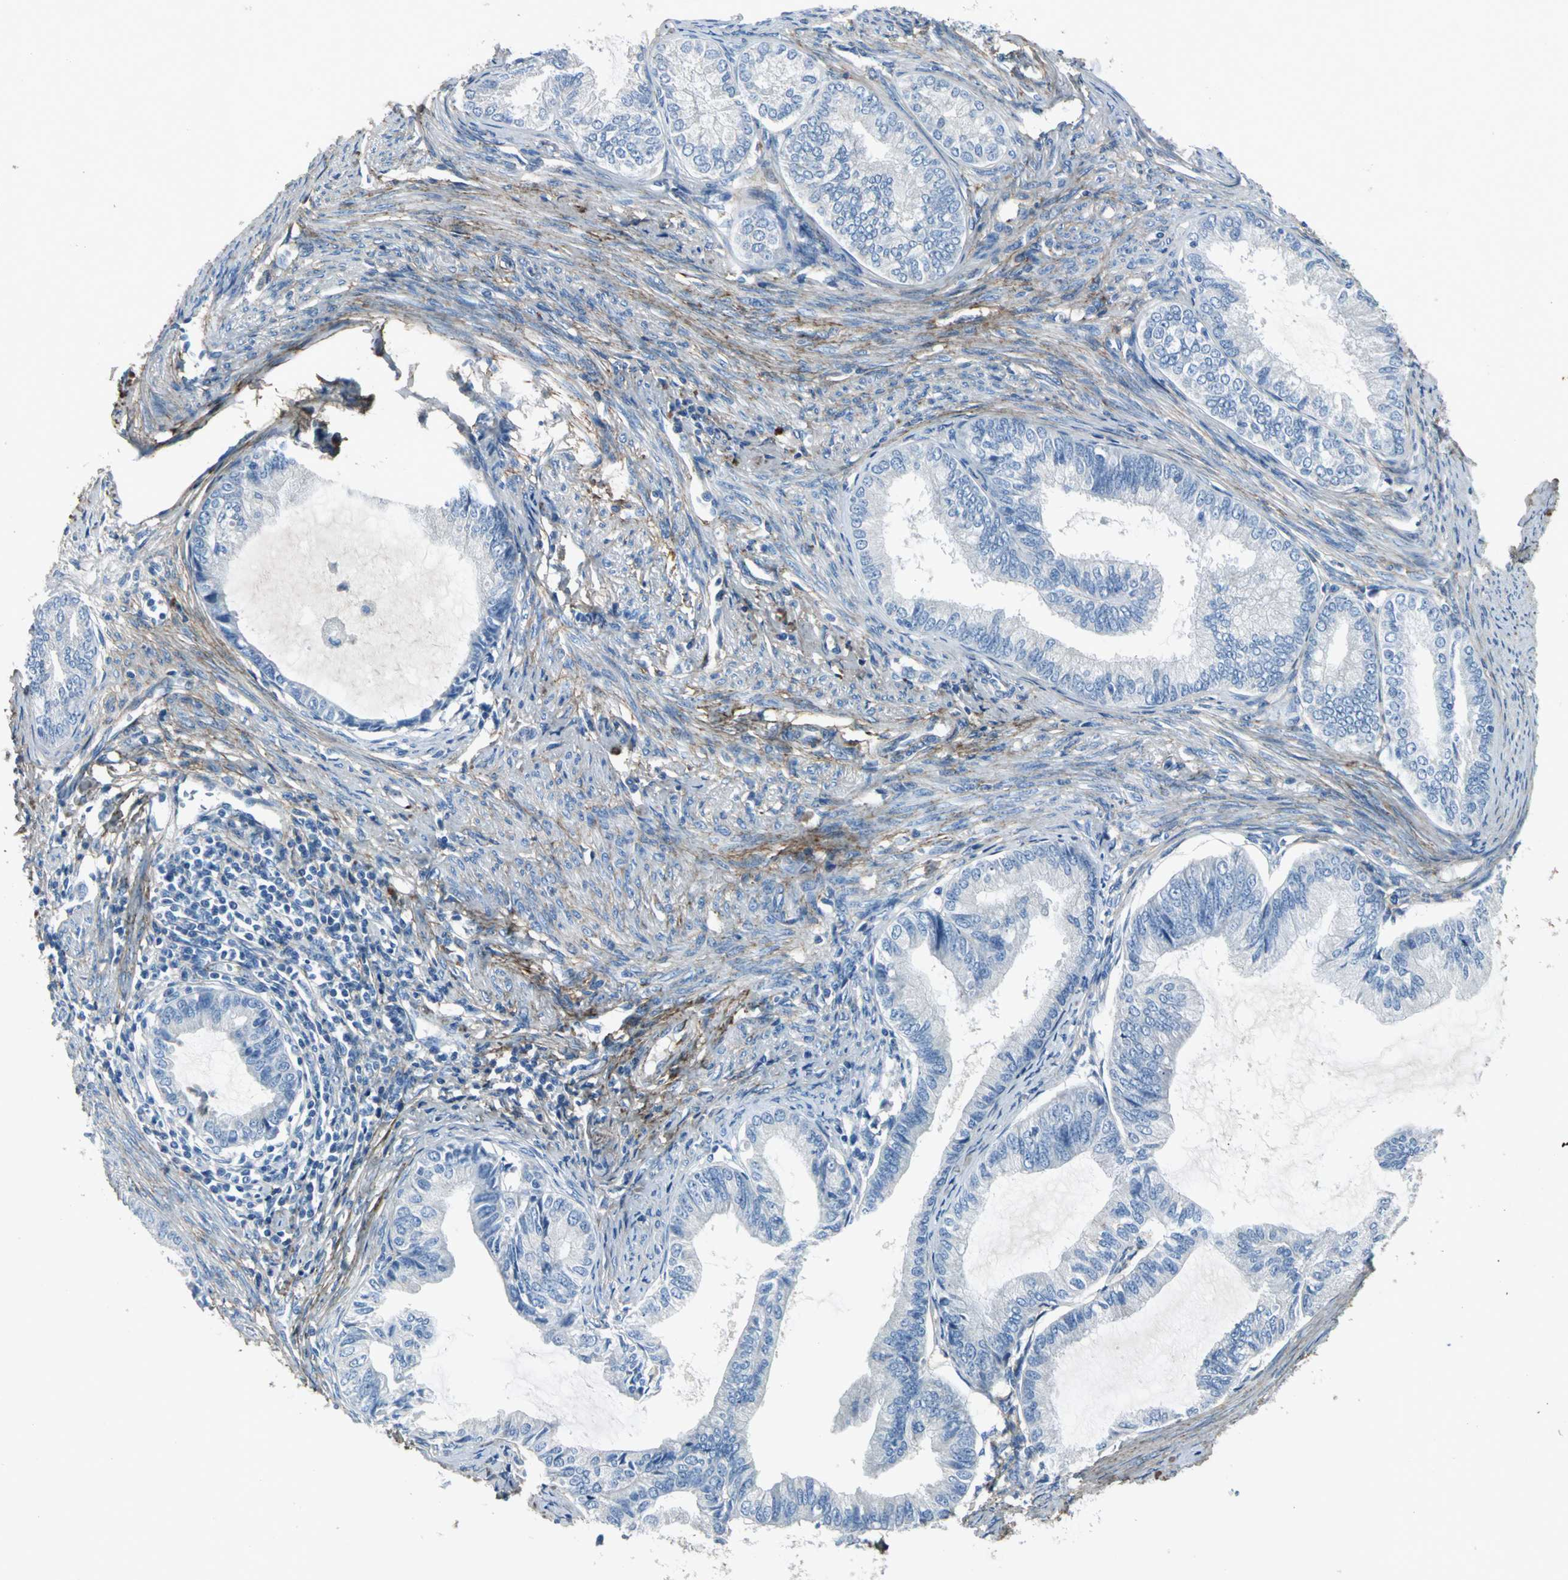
{"staining": {"intensity": "negative", "quantity": "none", "location": "none"}, "tissue": "endometrial cancer", "cell_type": "Tumor cells", "image_type": "cancer", "snomed": [{"axis": "morphology", "description": "Adenocarcinoma, NOS"}, {"axis": "topography", "description": "Endometrium"}], "caption": "Tumor cells are negative for brown protein staining in endometrial cancer.", "gene": "EFNB3", "patient": {"sex": "female", "age": 86}}